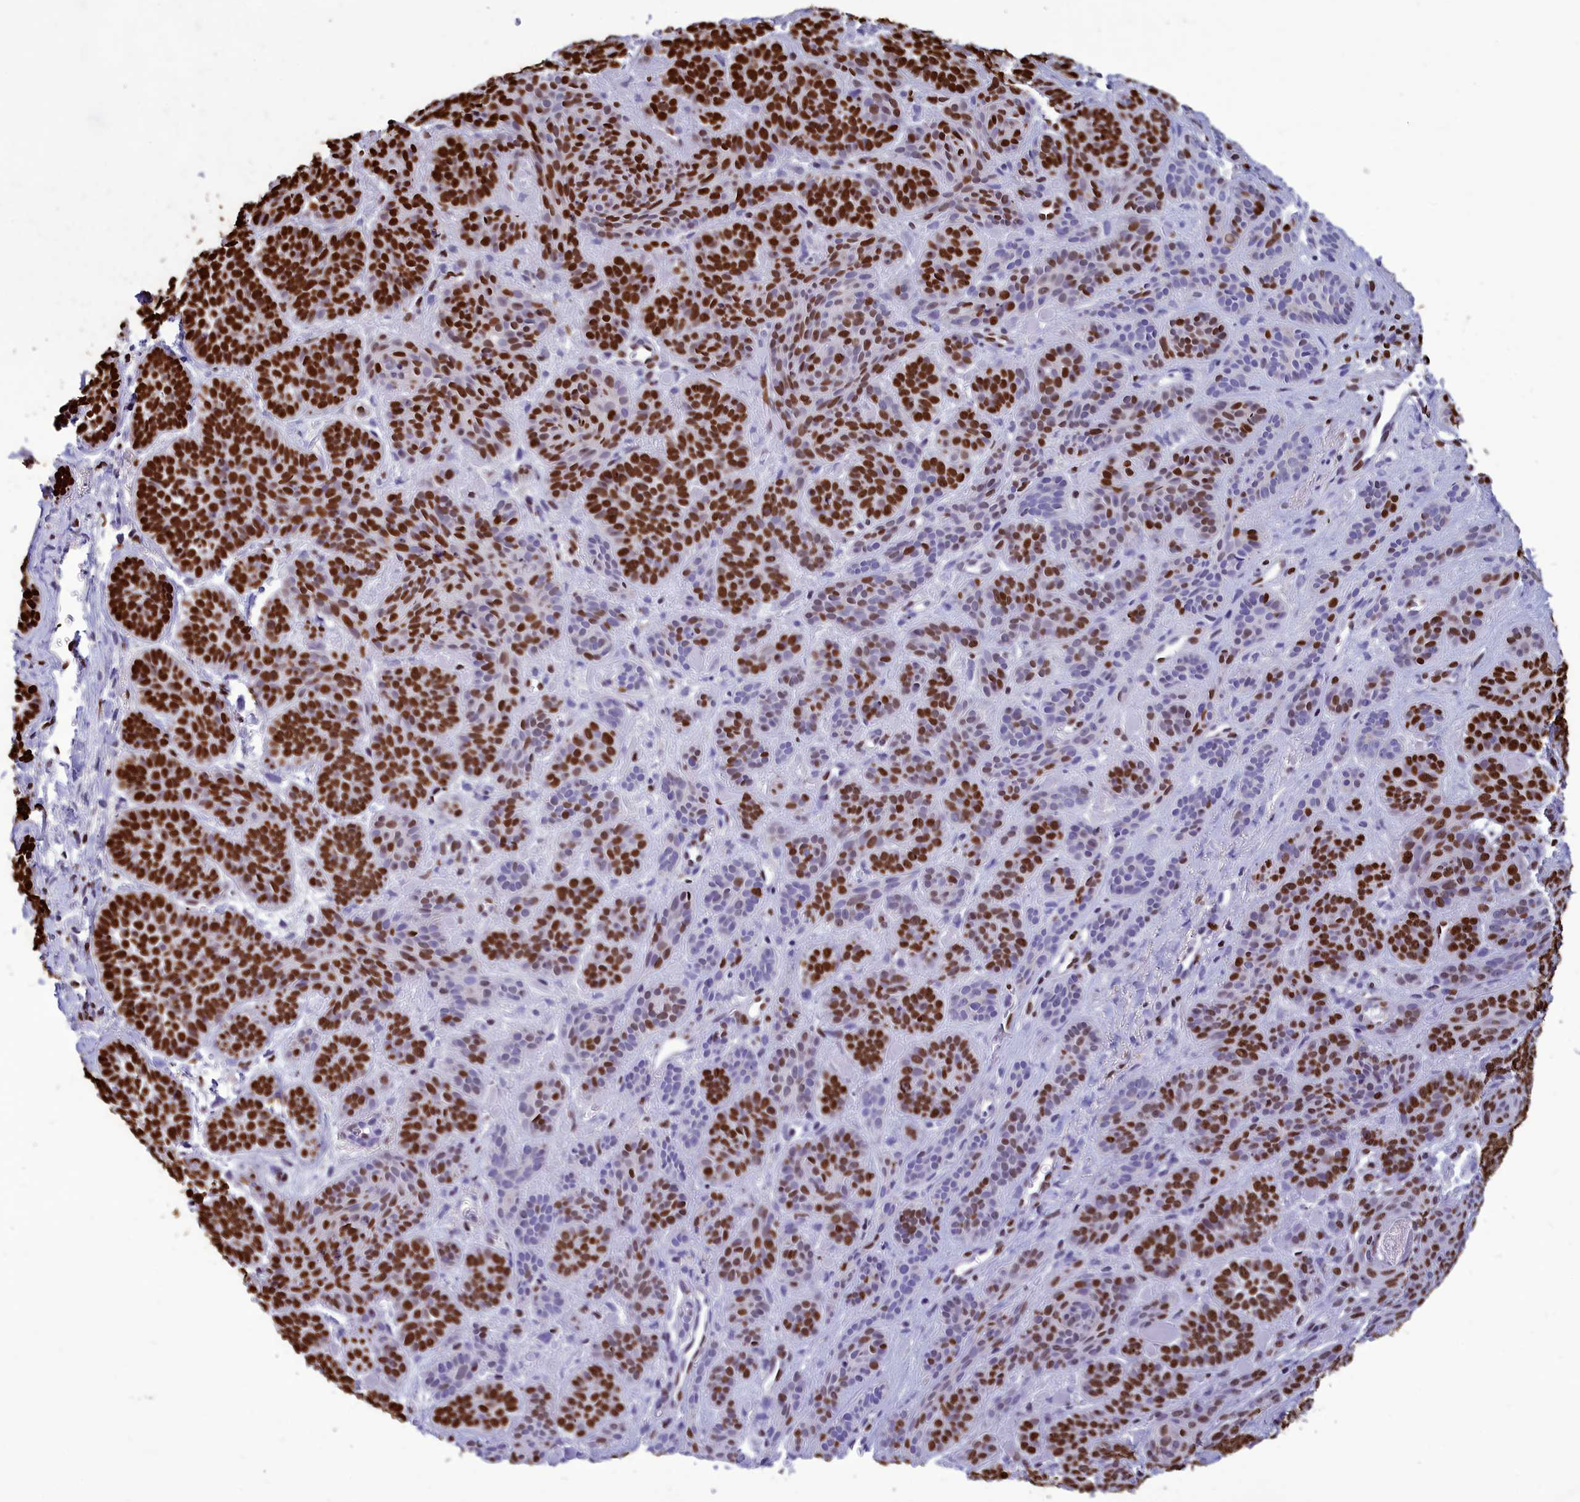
{"staining": {"intensity": "strong", "quantity": ">75%", "location": "nuclear"}, "tissue": "skin cancer", "cell_type": "Tumor cells", "image_type": "cancer", "snomed": [{"axis": "morphology", "description": "Basal cell carcinoma"}, {"axis": "topography", "description": "Skin"}], "caption": "A high amount of strong nuclear expression is seen in about >75% of tumor cells in basal cell carcinoma (skin) tissue.", "gene": "AKAP17A", "patient": {"sex": "male", "age": 85}}